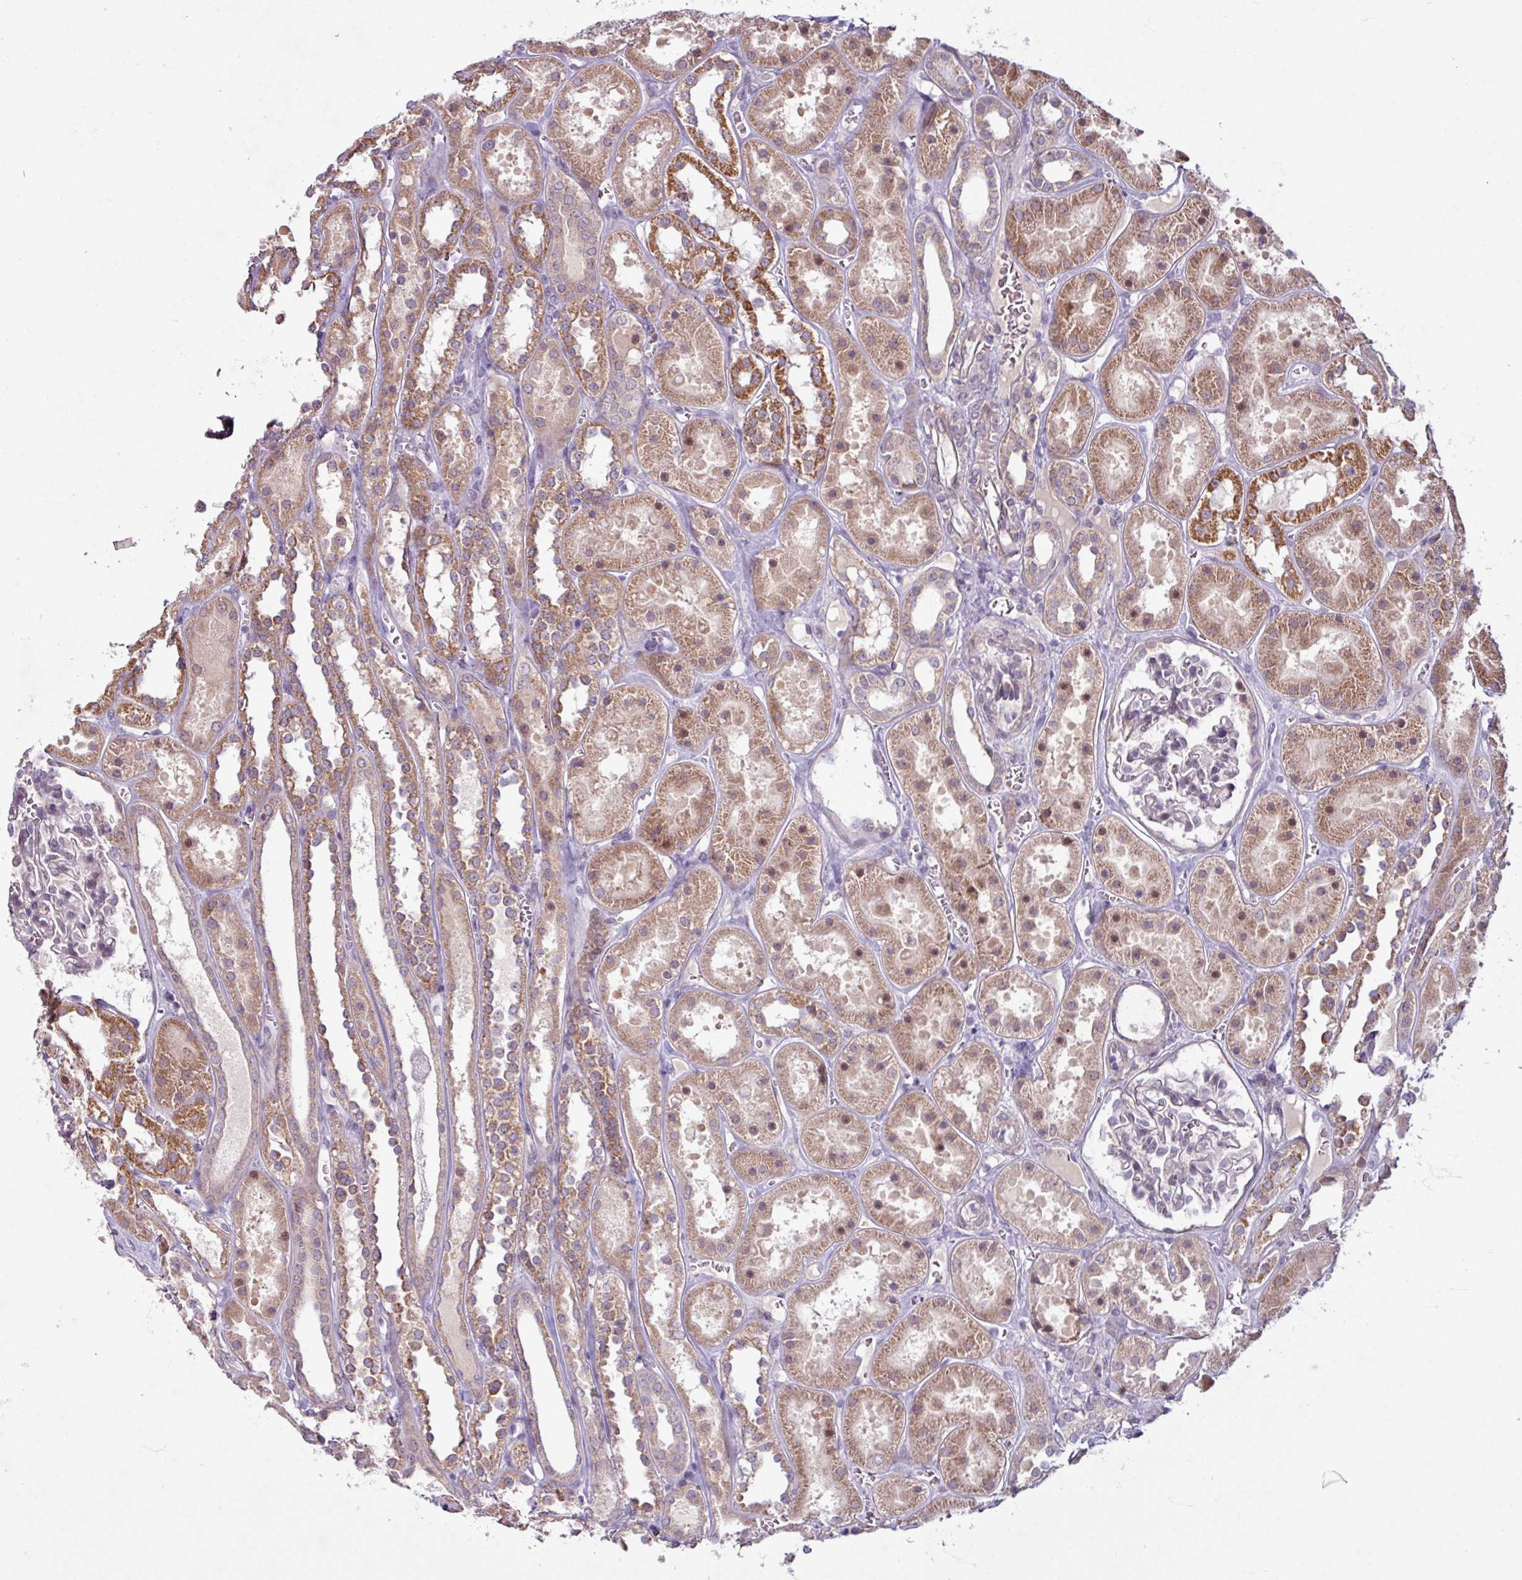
{"staining": {"intensity": "weak", "quantity": "<25%", "location": "cytoplasmic/membranous,nuclear"}, "tissue": "kidney", "cell_type": "Cells in glomeruli", "image_type": "normal", "snomed": [{"axis": "morphology", "description": "Normal tissue, NOS"}, {"axis": "topography", "description": "Kidney"}], "caption": "Immunohistochemical staining of unremarkable kidney exhibits no significant positivity in cells in glomeruli.", "gene": "OGFOD3", "patient": {"sex": "female", "age": 41}}